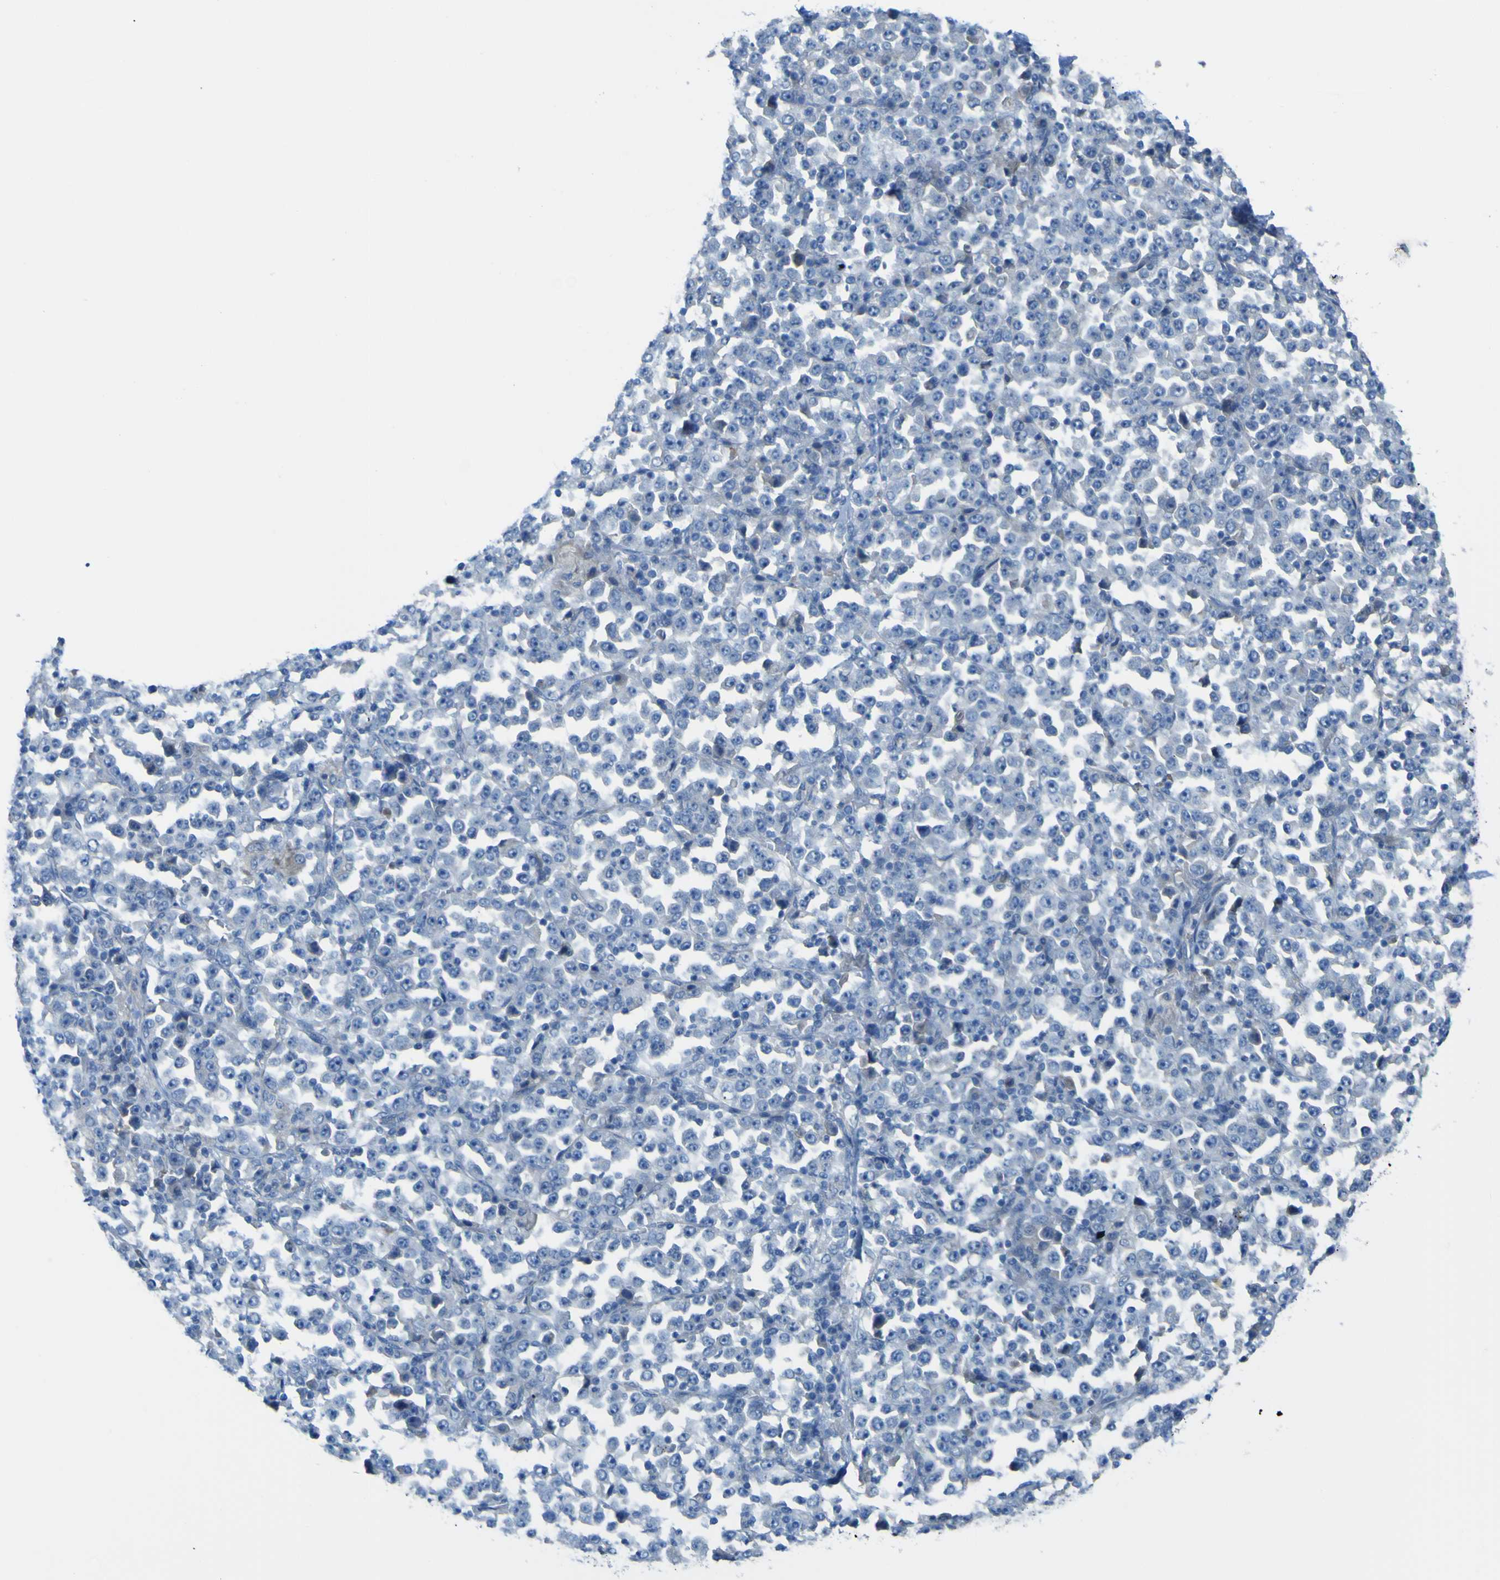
{"staining": {"intensity": "negative", "quantity": "none", "location": "none"}, "tissue": "stomach cancer", "cell_type": "Tumor cells", "image_type": "cancer", "snomed": [{"axis": "morphology", "description": "Normal tissue, NOS"}, {"axis": "morphology", "description": "Adenocarcinoma, NOS"}, {"axis": "topography", "description": "Stomach, upper"}, {"axis": "topography", "description": "Stomach"}], "caption": "Human stomach adenocarcinoma stained for a protein using immunohistochemistry exhibits no staining in tumor cells.", "gene": "ADGRA2", "patient": {"sex": "male", "age": 59}}